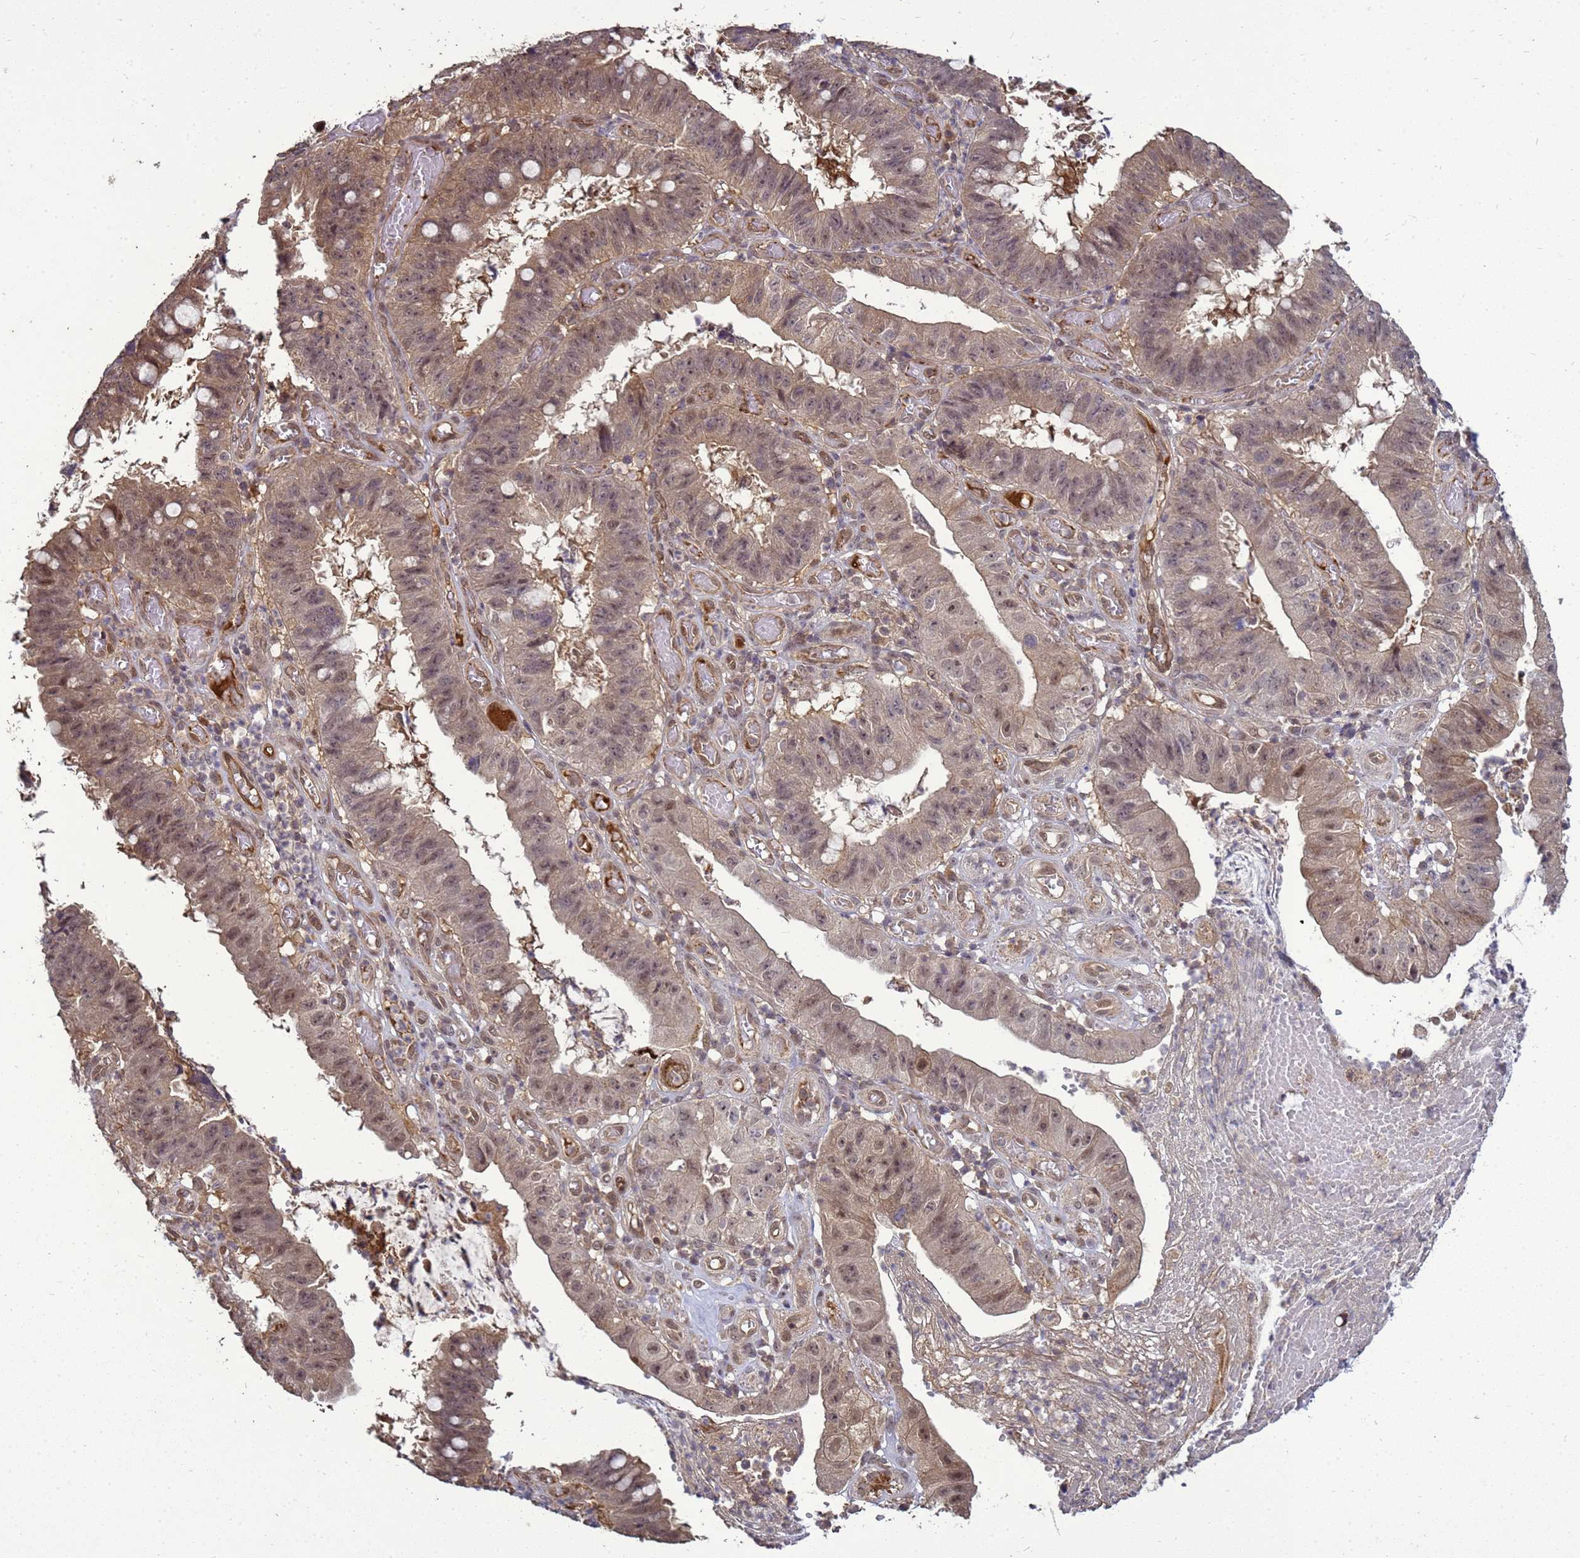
{"staining": {"intensity": "weak", "quantity": ">75%", "location": "cytoplasmic/membranous,nuclear"}, "tissue": "stomach cancer", "cell_type": "Tumor cells", "image_type": "cancer", "snomed": [{"axis": "morphology", "description": "Adenocarcinoma, NOS"}, {"axis": "topography", "description": "Stomach"}], "caption": "Brown immunohistochemical staining in human stomach adenocarcinoma exhibits weak cytoplasmic/membranous and nuclear positivity in approximately >75% of tumor cells. The protein of interest is stained brown, and the nuclei are stained in blue (DAB (3,3'-diaminobenzidine) IHC with brightfield microscopy, high magnification).", "gene": "CRBN", "patient": {"sex": "male", "age": 59}}